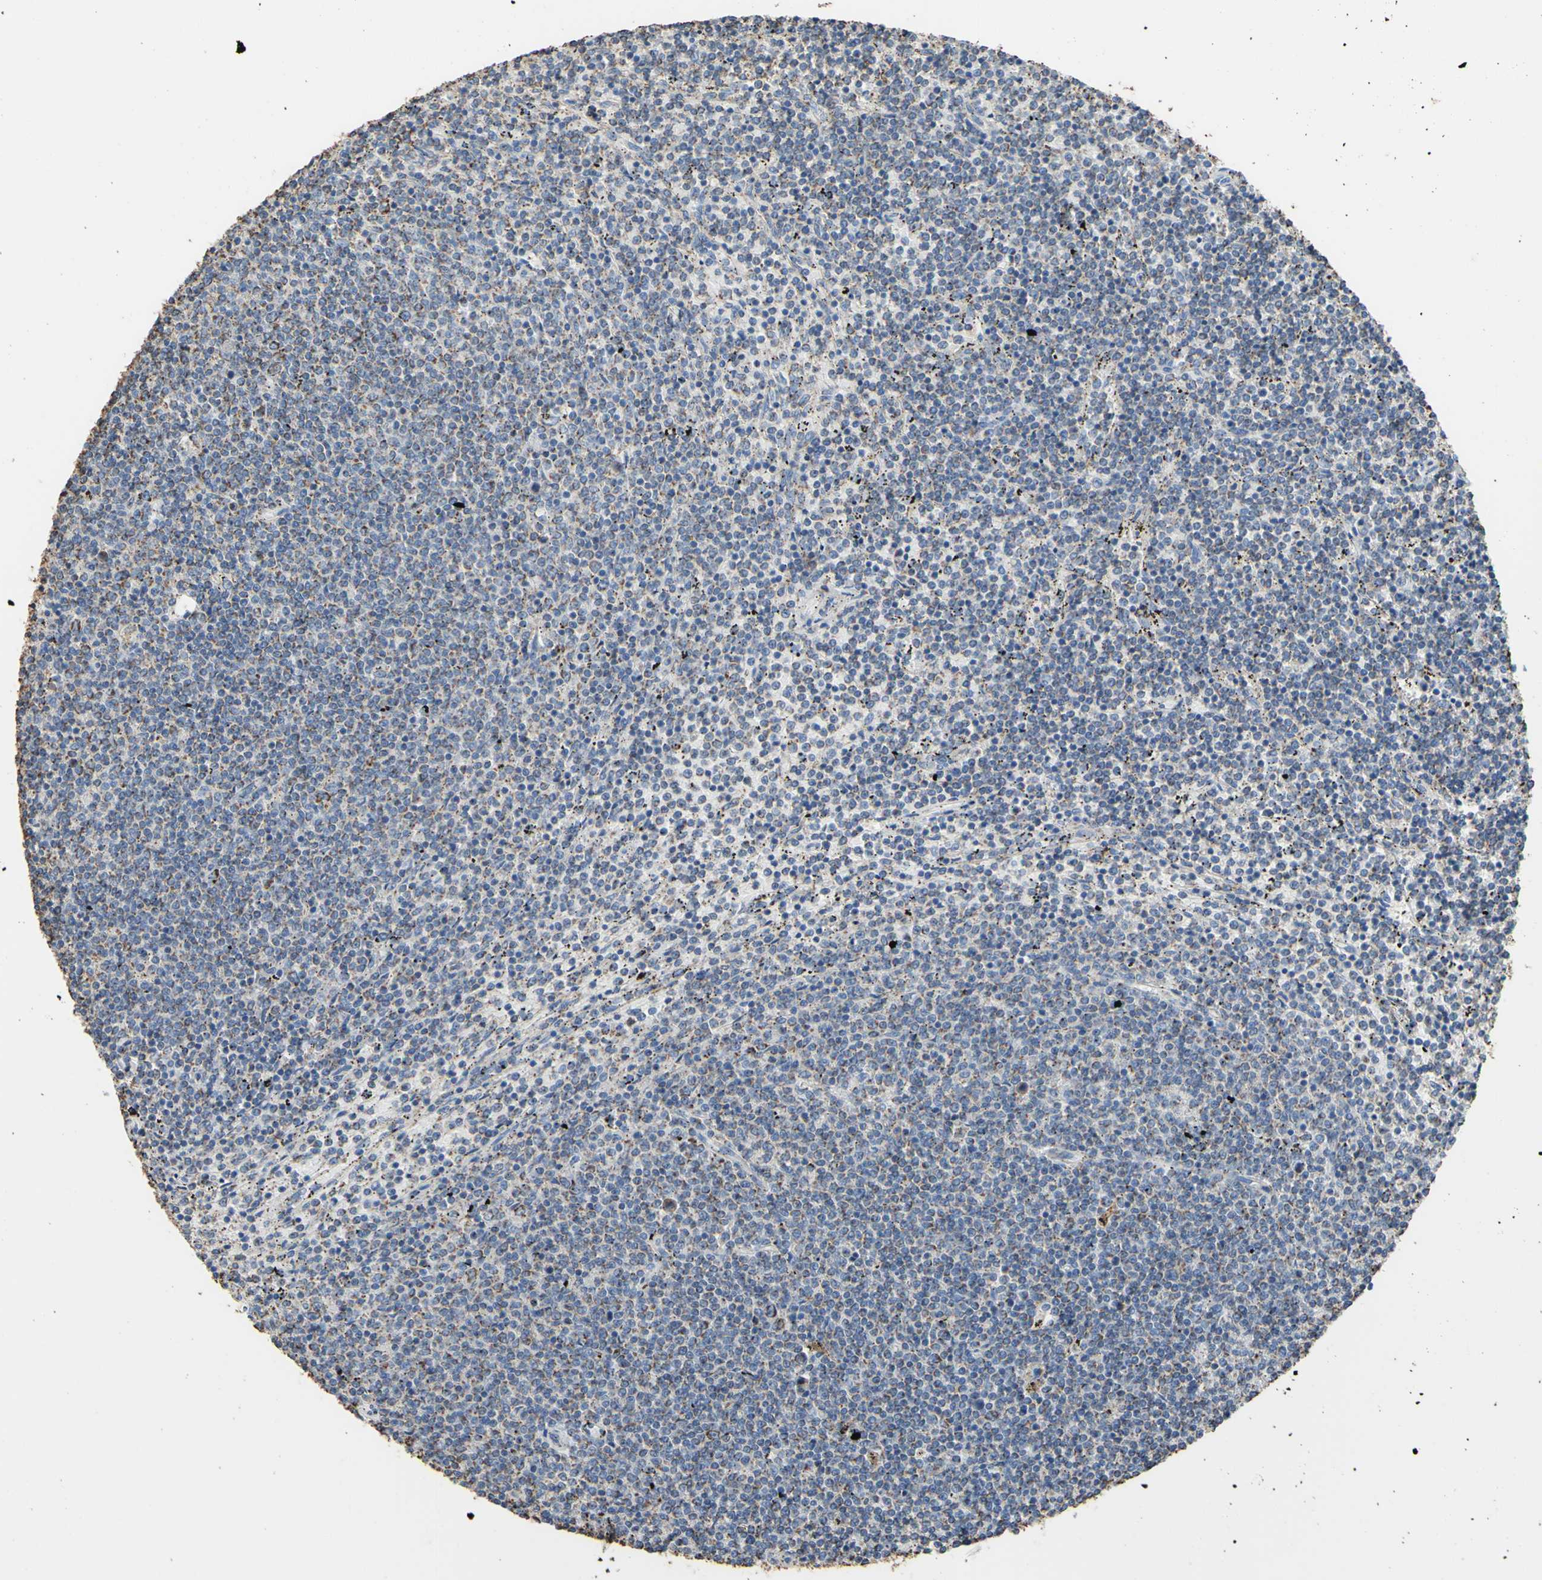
{"staining": {"intensity": "weak", "quantity": "<25%", "location": "cytoplasmic/membranous"}, "tissue": "lymphoma", "cell_type": "Tumor cells", "image_type": "cancer", "snomed": [{"axis": "morphology", "description": "Malignant lymphoma, non-Hodgkin's type, Low grade"}, {"axis": "topography", "description": "Spleen"}], "caption": "IHC image of human lymphoma stained for a protein (brown), which displays no expression in tumor cells. (Immunohistochemistry, brightfield microscopy, high magnification).", "gene": "CMKLR2", "patient": {"sex": "female", "age": 50}}